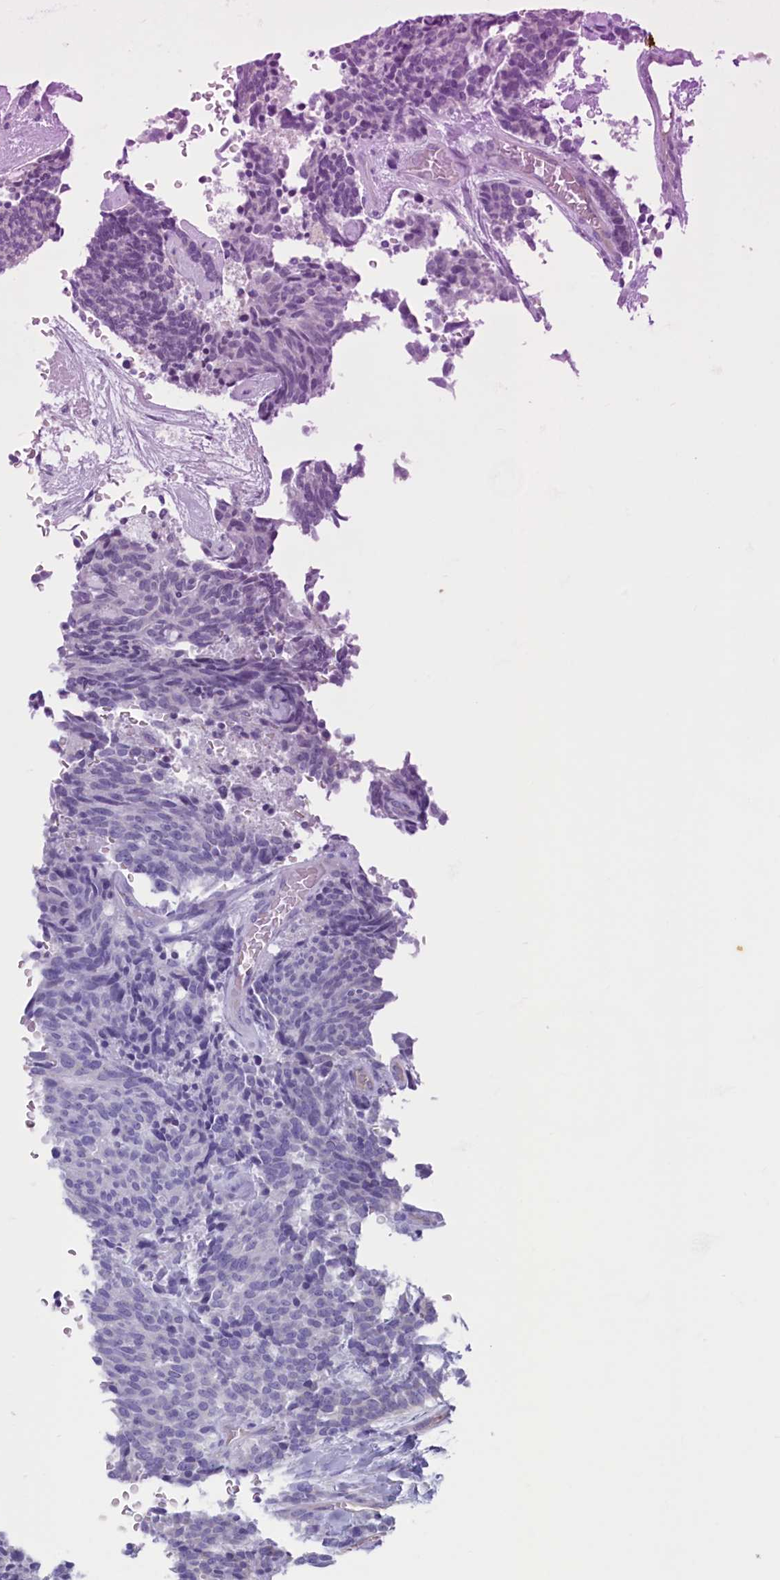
{"staining": {"intensity": "negative", "quantity": "none", "location": "none"}, "tissue": "carcinoid", "cell_type": "Tumor cells", "image_type": "cancer", "snomed": [{"axis": "morphology", "description": "Carcinoid, malignant, NOS"}, {"axis": "topography", "description": "Pancreas"}], "caption": "This is a image of immunohistochemistry (IHC) staining of carcinoid, which shows no expression in tumor cells.", "gene": "LMOD3", "patient": {"sex": "female", "age": 54}}